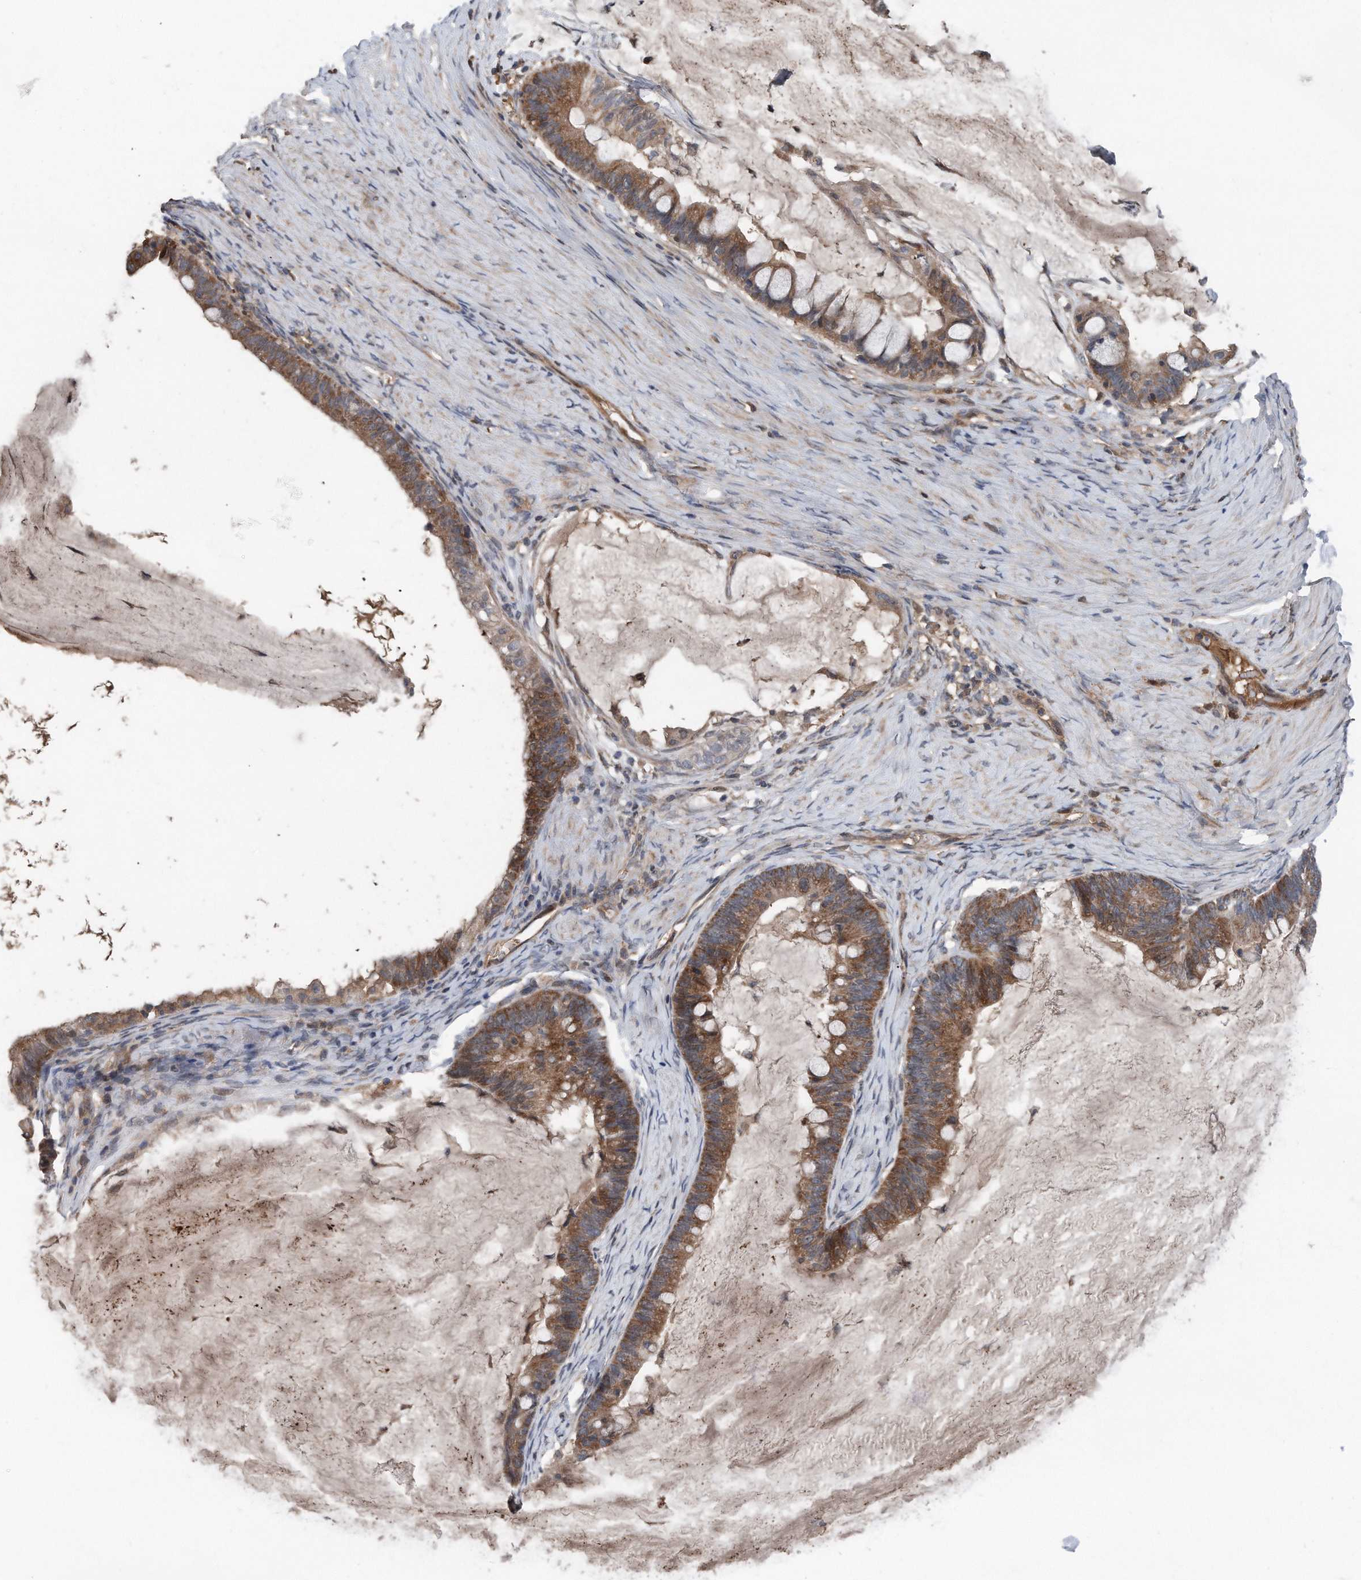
{"staining": {"intensity": "moderate", "quantity": ">75%", "location": "cytoplasmic/membranous"}, "tissue": "ovarian cancer", "cell_type": "Tumor cells", "image_type": "cancer", "snomed": [{"axis": "morphology", "description": "Cystadenocarcinoma, mucinous, NOS"}, {"axis": "topography", "description": "Ovary"}], "caption": "Mucinous cystadenocarcinoma (ovarian) stained with a protein marker exhibits moderate staining in tumor cells.", "gene": "DST", "patient": {"sex": "female", "age": 61}}